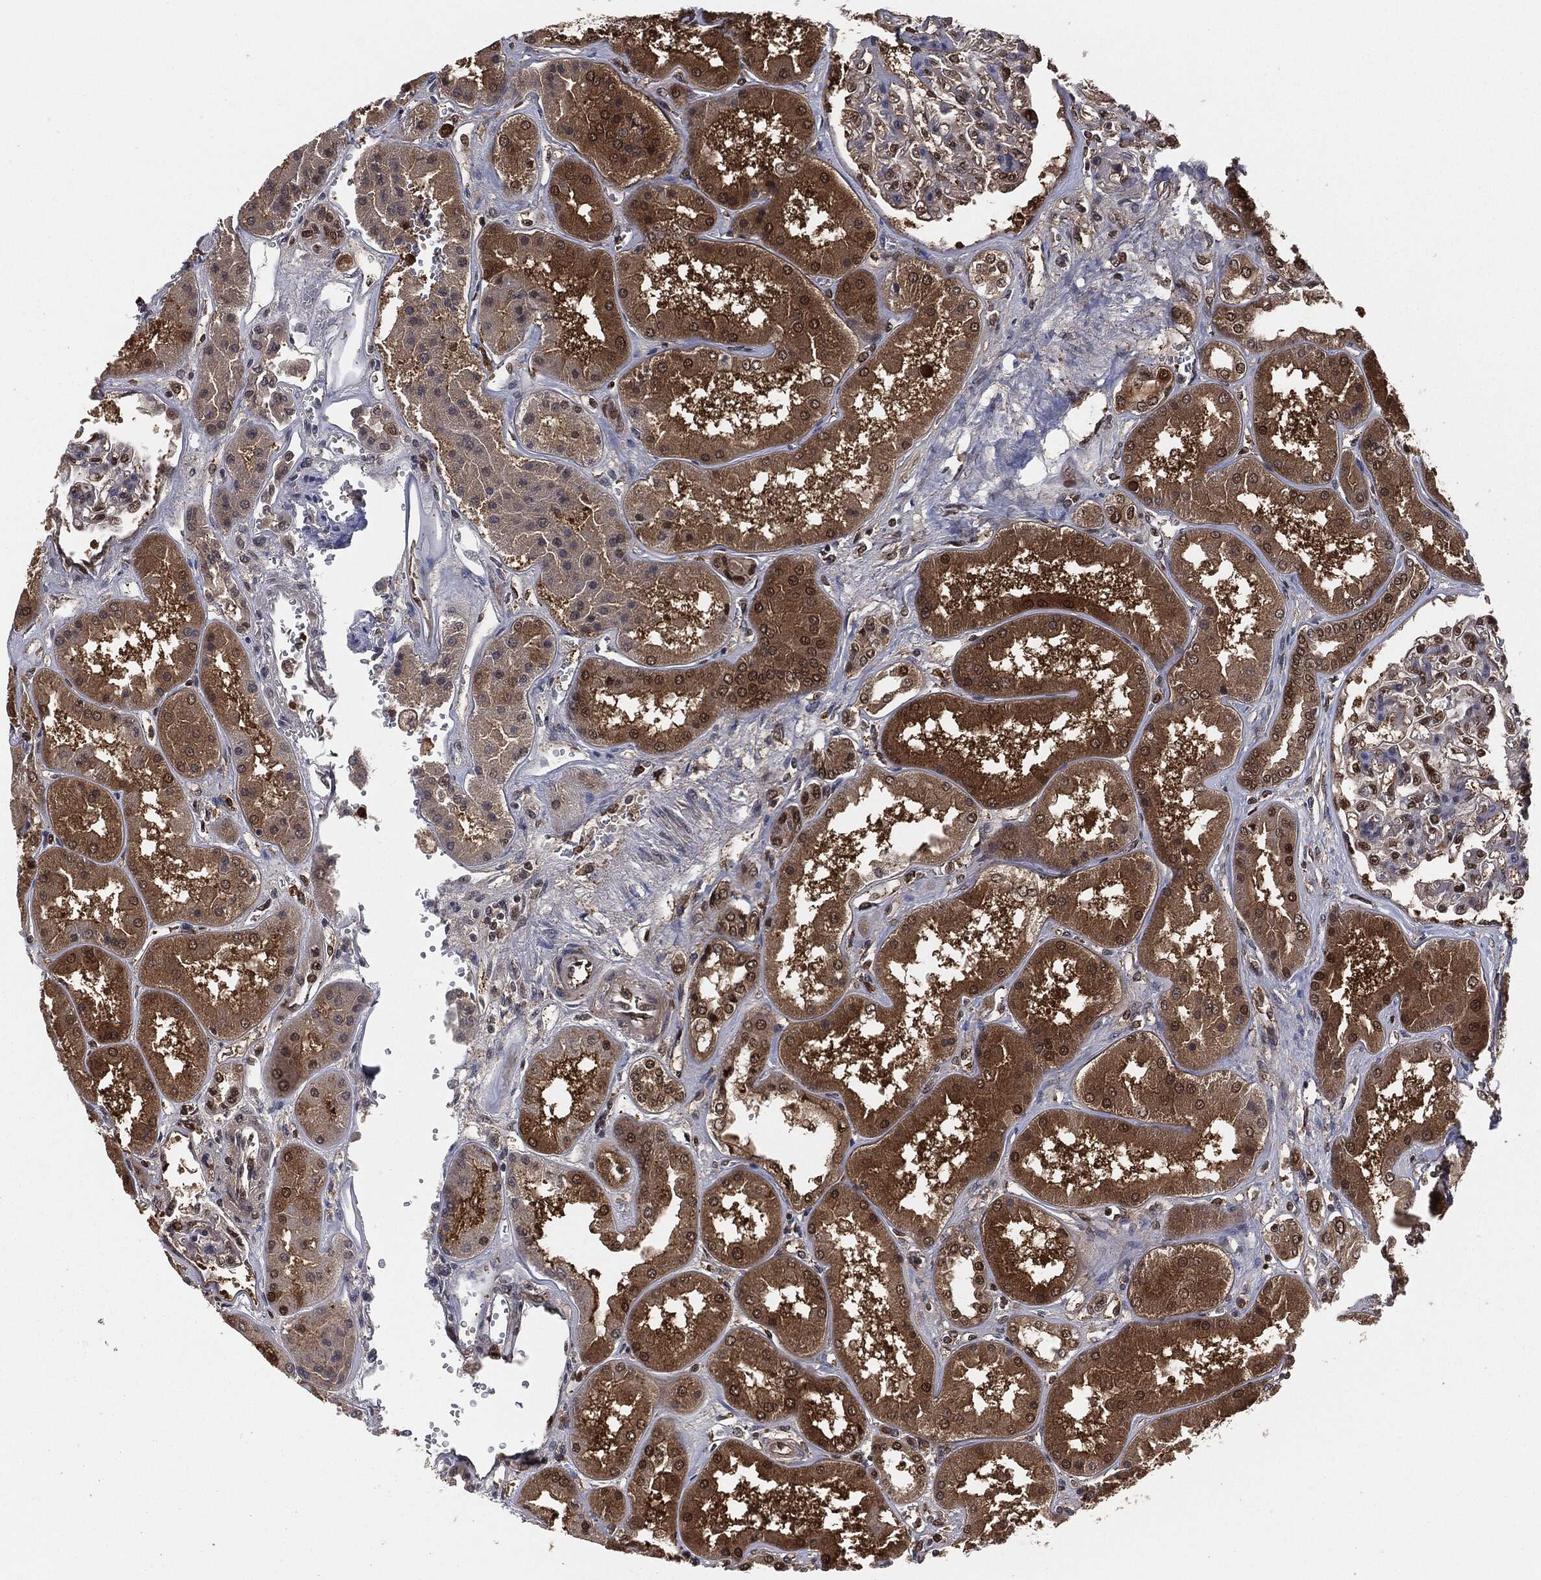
{"staining": {"intensity": "moderate", "quantity": "<25%", "location": "nuclear"}, "tissue": "kidney", "cell_type": "Cells in glomeruli", "image_type": "normal", "snomed": [{"axis": "morphology", "description": "Normal tissue, NOS"}, {"axis": "topography", "description": "Kidney"}], "caption": "Immunohistochemical staining of unremarkable kidney exhibits moderate nuclear protein expression in approximately <25% of cells in glomeruli.", "gene": "CAPRIN2", "patient": {"sex": "female", "age": 56}}